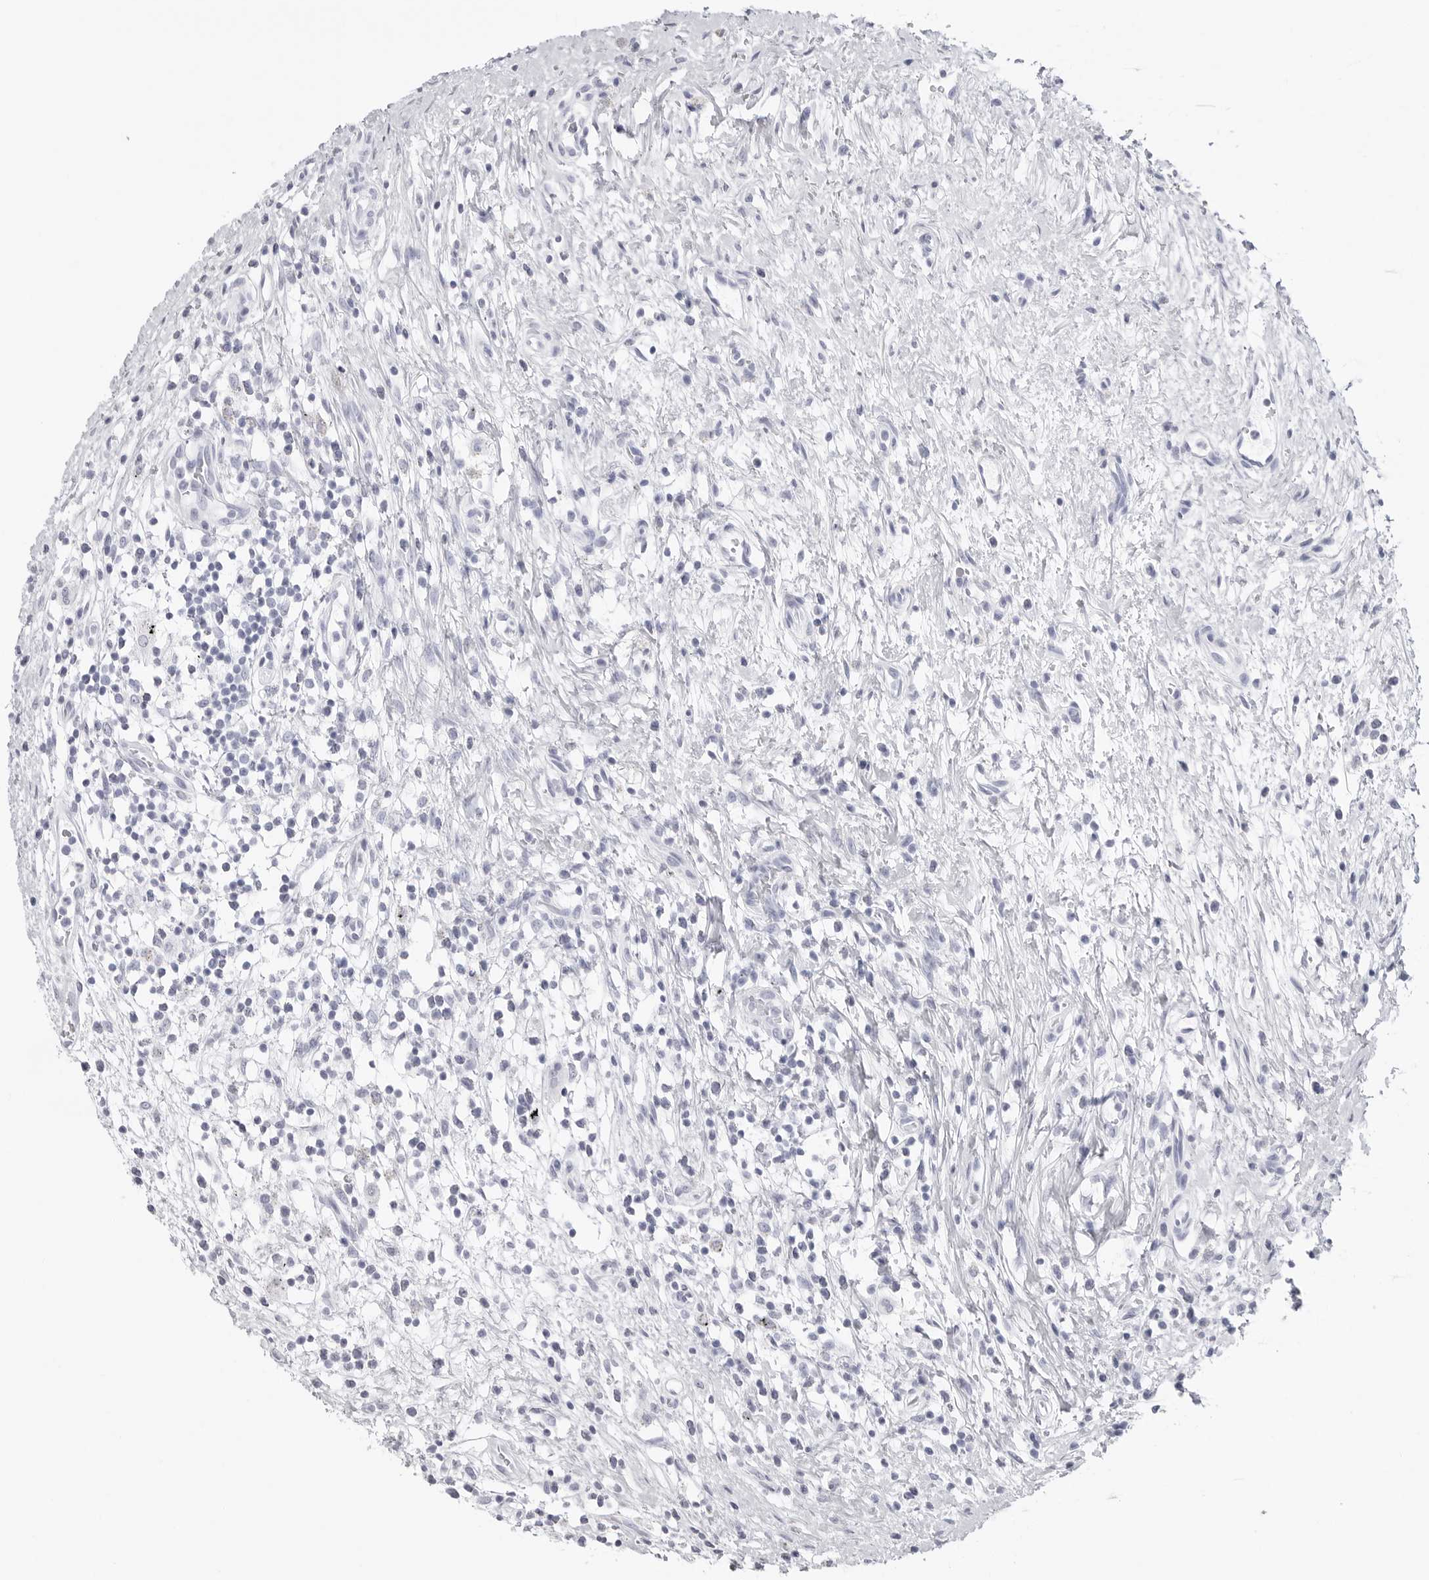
{"staining": {"intensity": "negative", "quantity": "none", "location": "none"}, "tissue": "urothelial cancer", "cell_type": "Tumor cells", "image_type": "cancer", "snomed": [{"axis": "morphology", "description": "Normal tissue, NOS"}, {"axis": "morphology", "description": "Urothelial carcinoma, Low grade"}, {"axis": "topography", "description": "Smooth muscle"}, {"axis": "topography", "description": "Urinary bladder"}], "caption": "Immunohistochemistry (IHC) micrograph of neoplastic tissue: human urothelial carcinoma (low-grade) stained with DAB (3,3'-diaminobenzidine) displays no significant protein staining in tumor cells.", "gene": "CST2", "patient": {"sex": "male", "age": 60}}